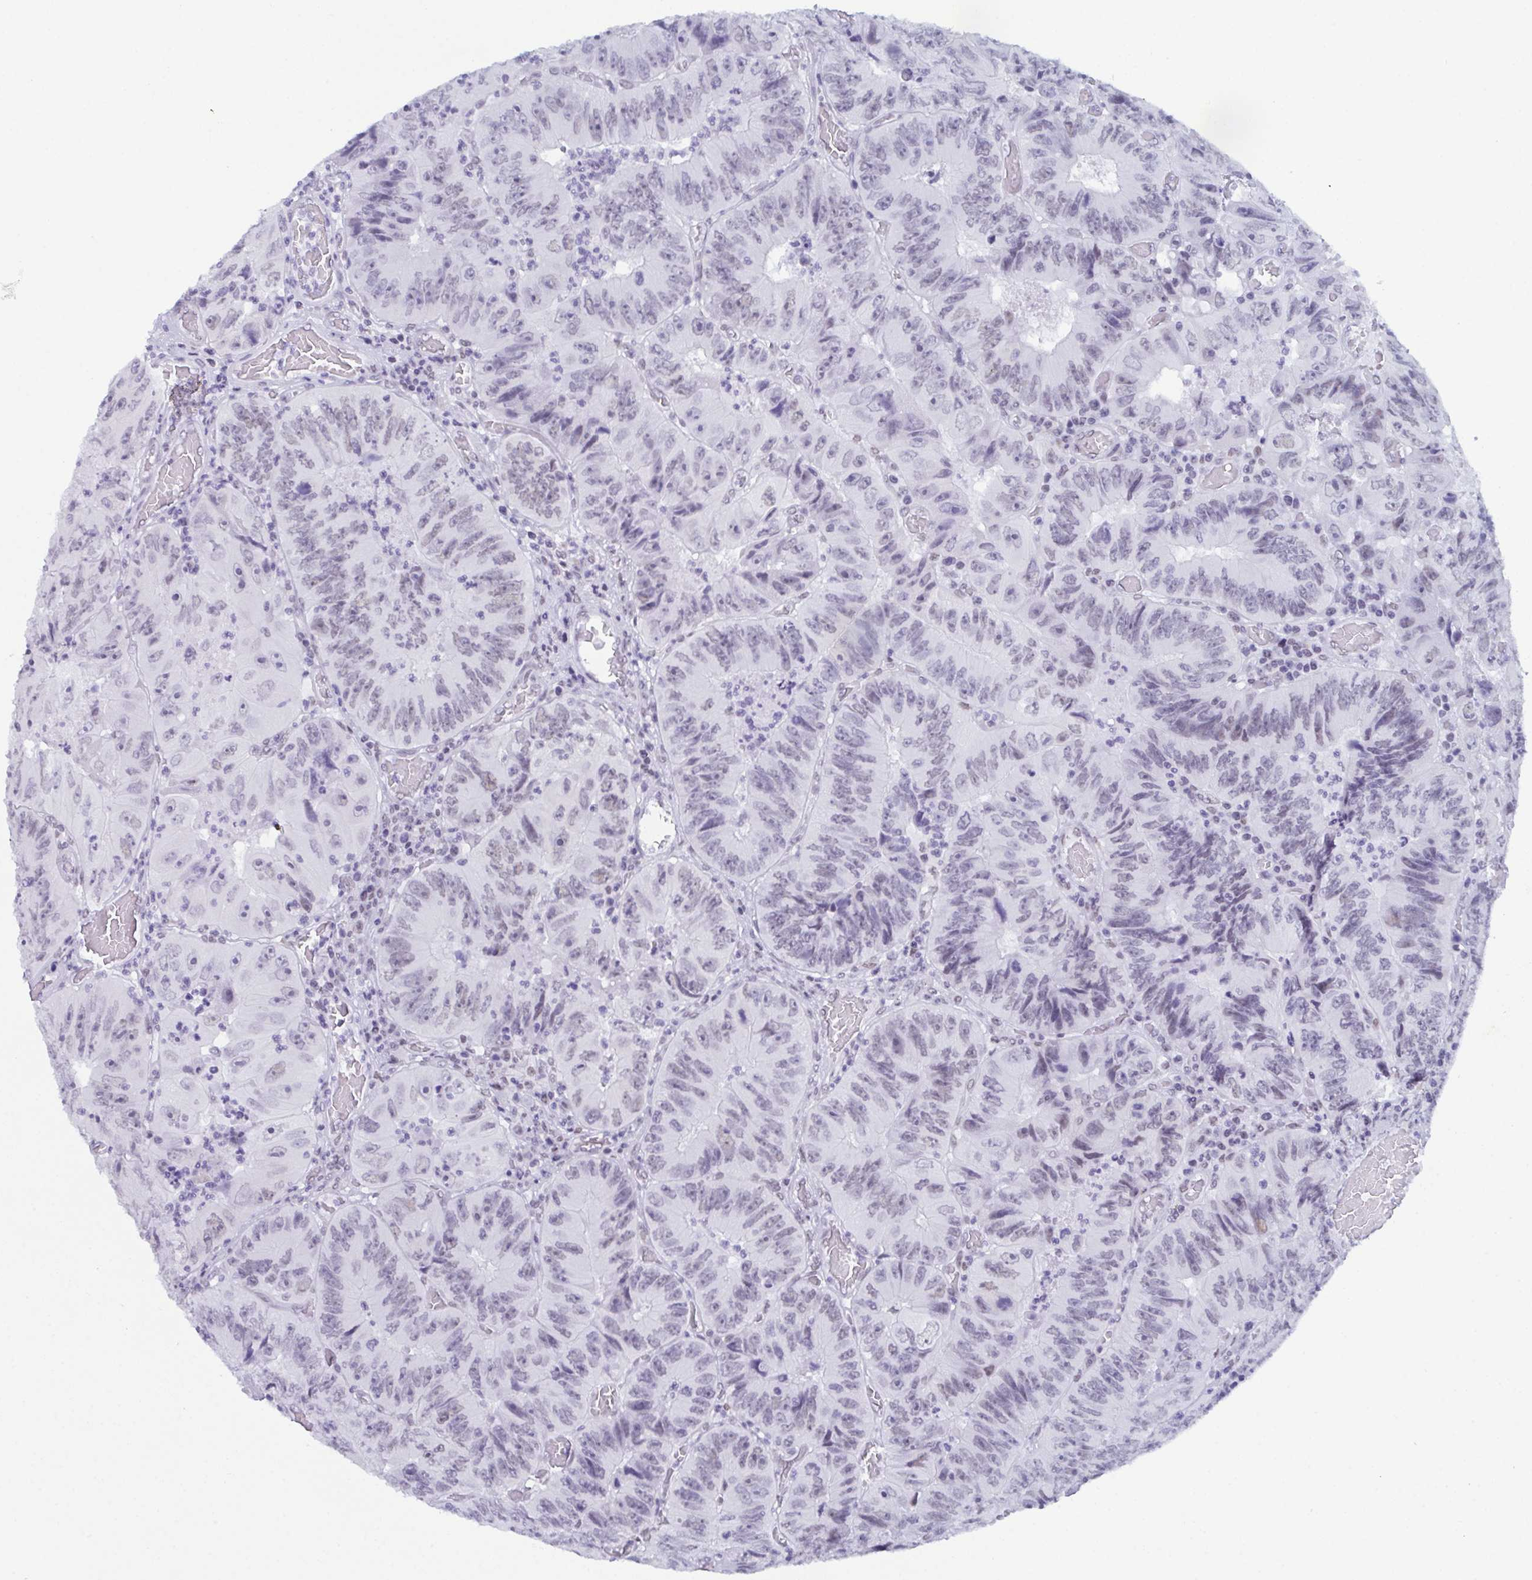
{"staining": {"intensity": "negative", "quantity": "none", "location": "none"}, "tissue": "colorectal cancer", "cell_type": "Tumor cells", "image_type": "cancer", "snomed": [{"axis": "morphology", "description": "Adenocarcinoma, NOS"}, {"axis": "topography", "description": "Colon"}], "caption": "Immunohistochemical staining of human adenocarcinoma (colorectal) shows no significant expression in tumor cells. Nuclei are stained in blue.", "gene": "RBM7", "patient": {"sex": "female", "age": 84}}